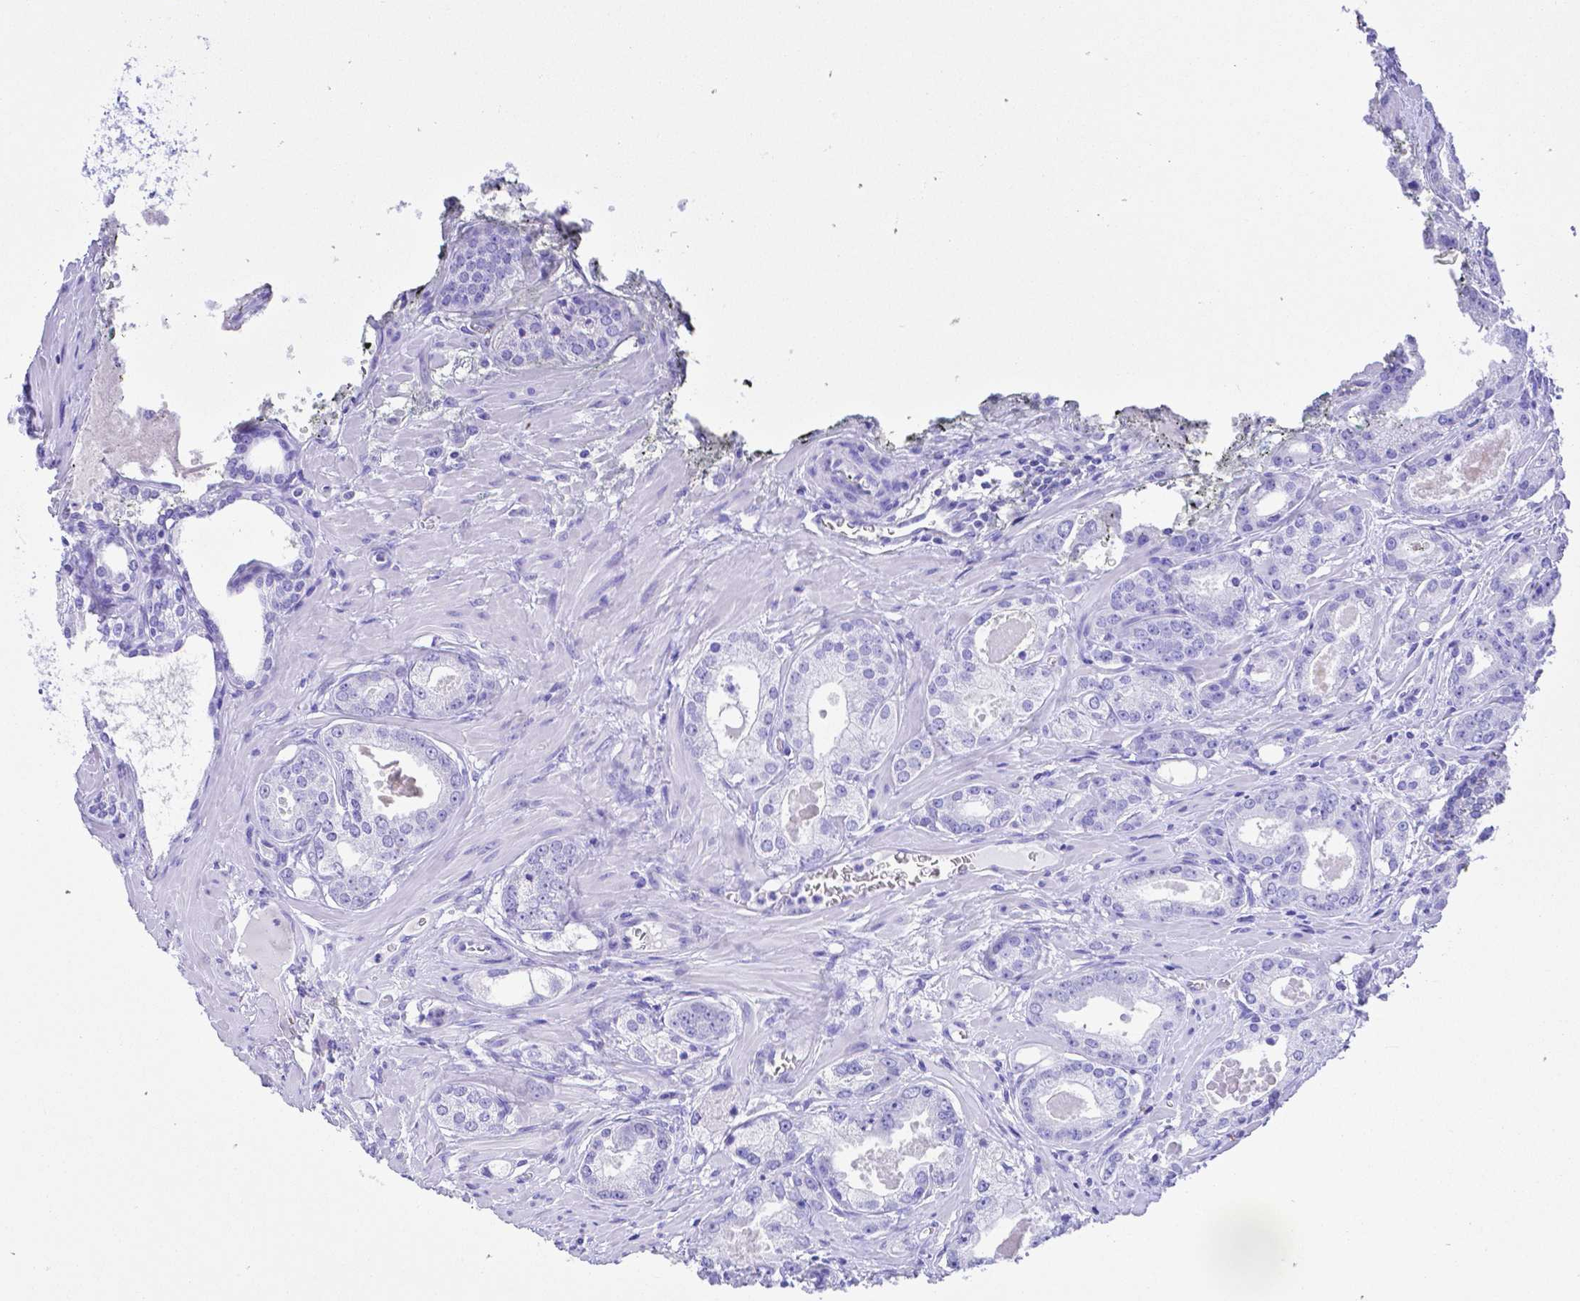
{"staining": {"intensity": "negative", "quantity": "none", "location": "none"}, "tissue": "prostate cancer", "cell_type": "Tumor cells", "image_type": "cancer", "snomed": [{"axis": "morphology", "description": "Adenocarcinoma, Low grade"}, {"axis": "topography", "description": "Prostate"}], "caption": "Prostate cancer was stained to show a protein in brown. There is no significant staining in tumor cells.", "gene": "SMR3A", "patient": {"sex": "male", "age": 64}}